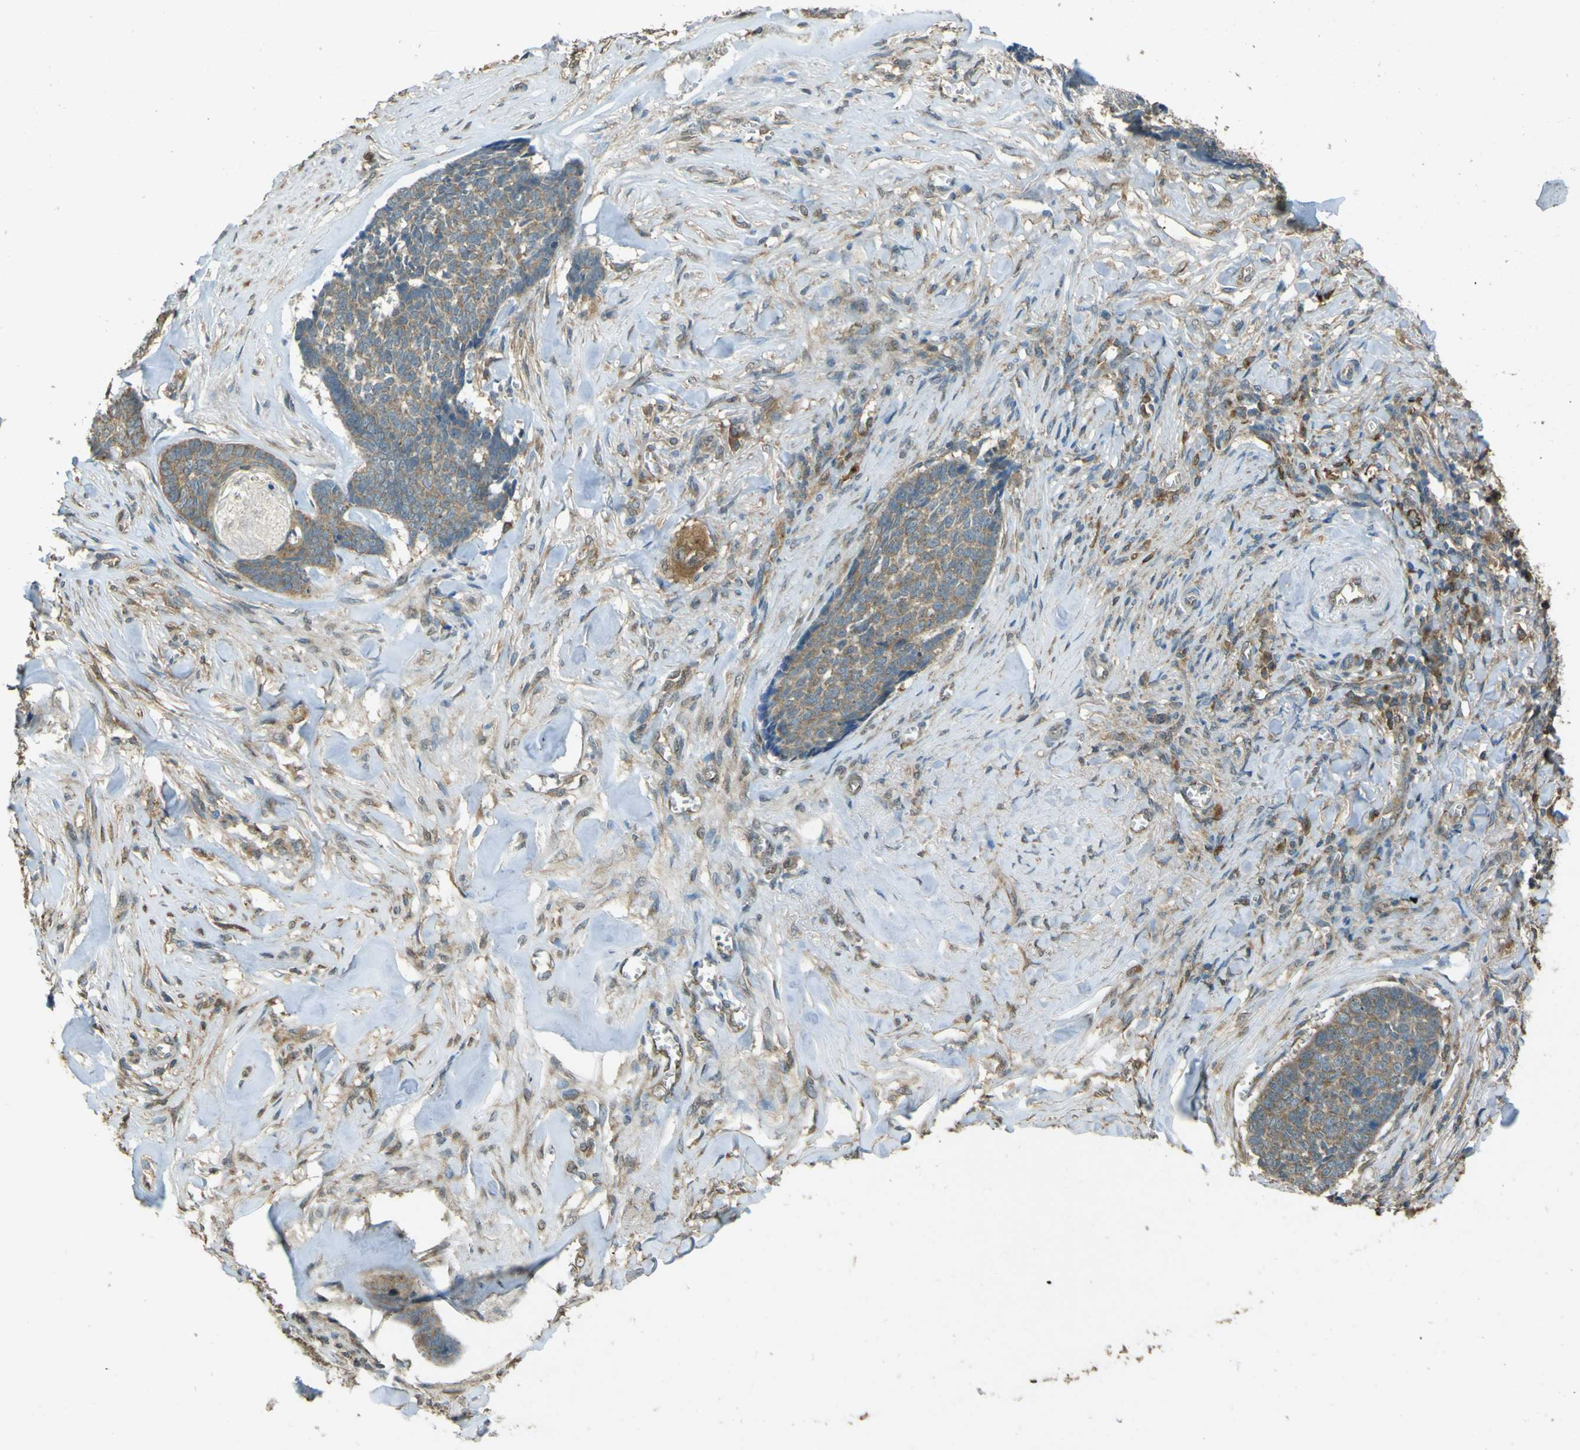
{"staining": {"intensity": "weak", "quantity": ">75%", "location": "cytoplasmic/membranous"}, "tissue": "skin cancer", "cell_type": "Tumor cells", "image_type": "cancer", "snomed": [{"axis": "morphology", "description": "Basal cell carcinoma"}, {"axis": "topography", "description": "Skin"}], "caption": "Basal cell carcinoma (skin) stained with a brown dye reveals weak cytoplasmic/membranous positive expression in approximately >75% of tumor cells.", "gene": "GOLGA1", "patient": {"sex": "male", "age": 84}}